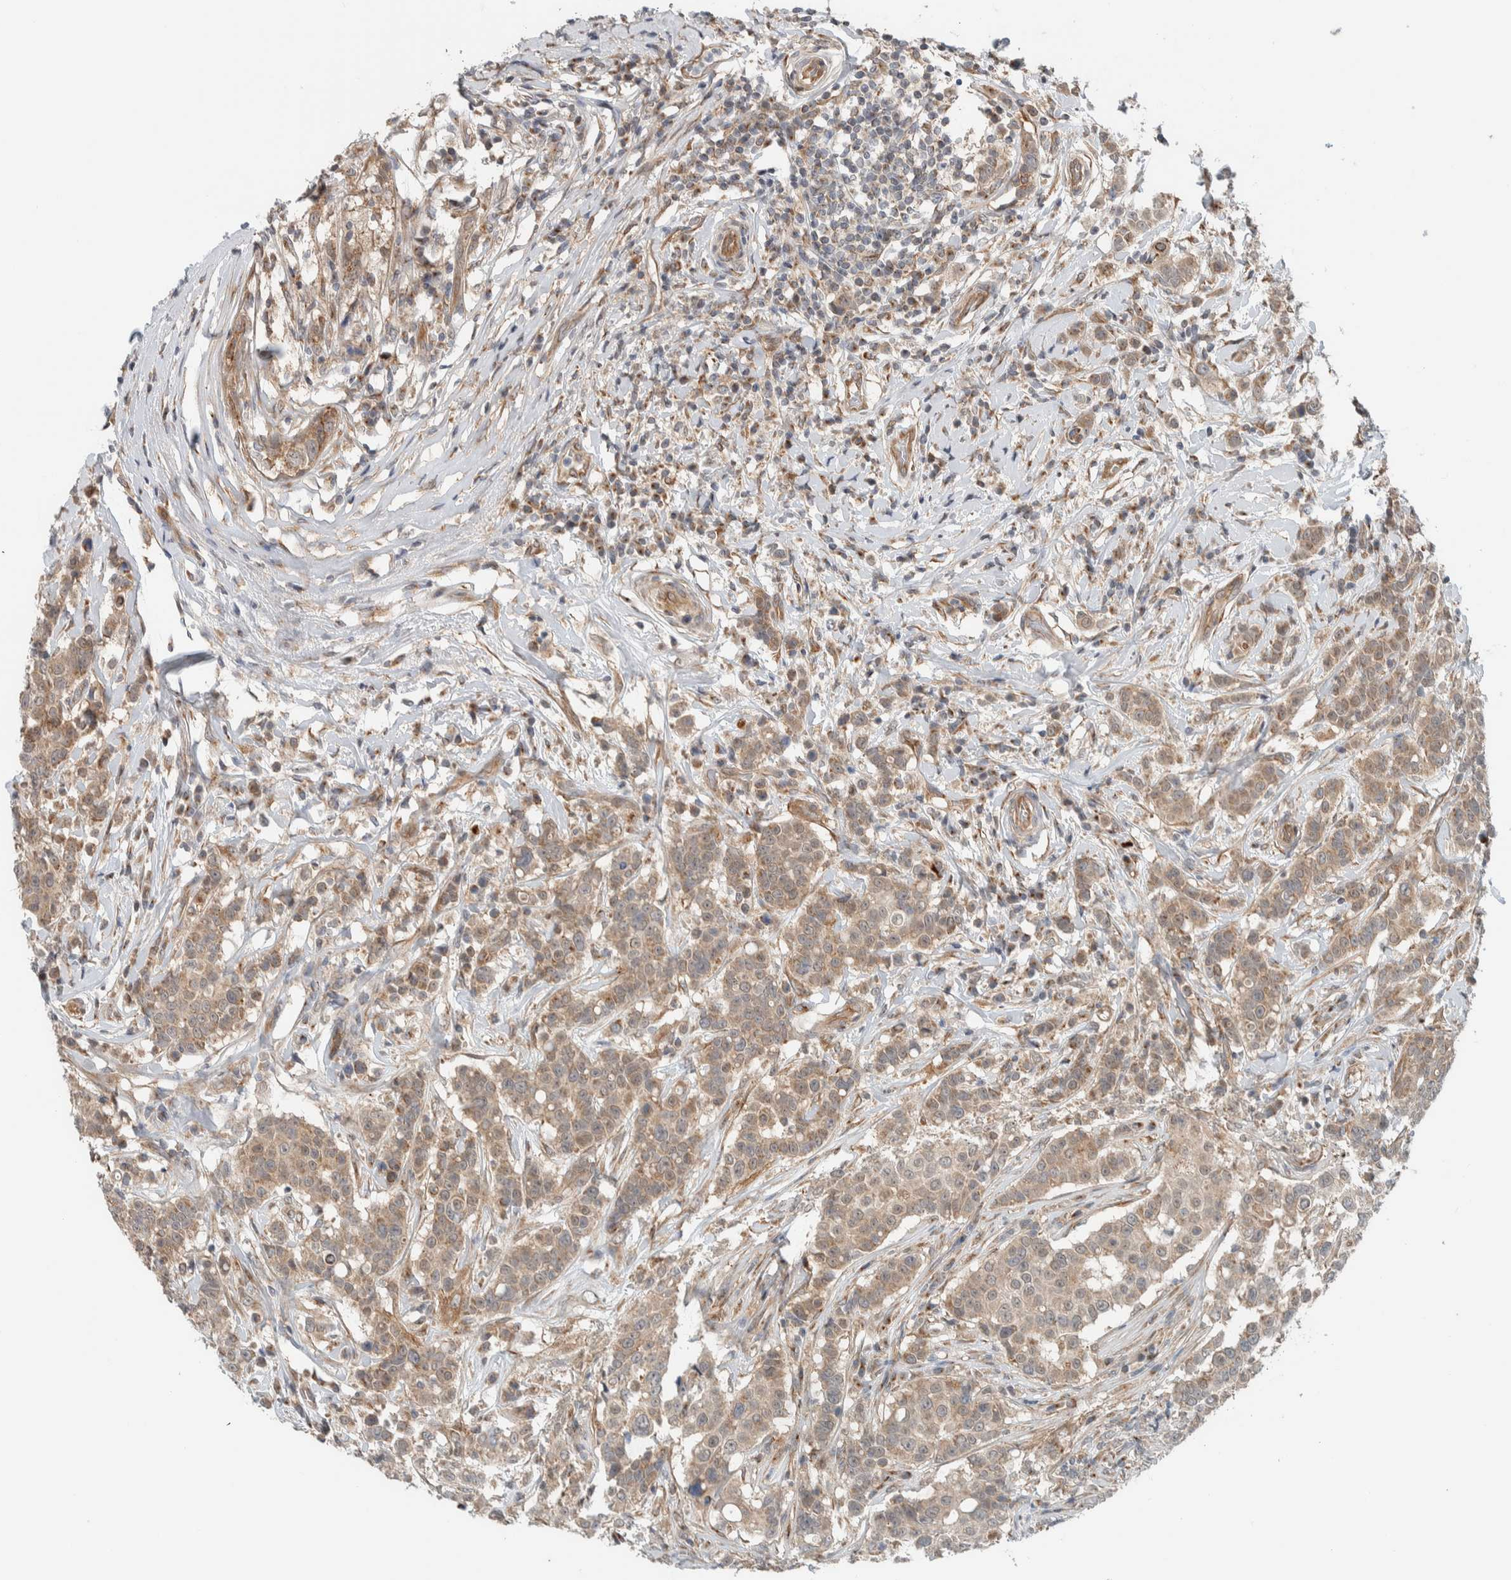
{"staining": {"intensity": "moderate", "quantity": ">75%", "location": "cytoplasmic/membranous"}, "tissue": "breast cancer", "cell_type": "Tumor cells", "image_type": "cancer", "snomed": [{"axis": "morphology", "description": "Duct carcinoma"}, {"axis": "topography", "description": "Breast"}], "caption": "Protein expression analysis of human intraductal carcinoma (breast) reveals moderate cytoplasmic/membranous expression in approximately >75% of tumor cells. (DAB (3,3'-diaminobenzidine) = brown stain, brightfield microscopy at high magnification).", "gene": "RERE", "patient": {"sex": "female", "age": 27}}